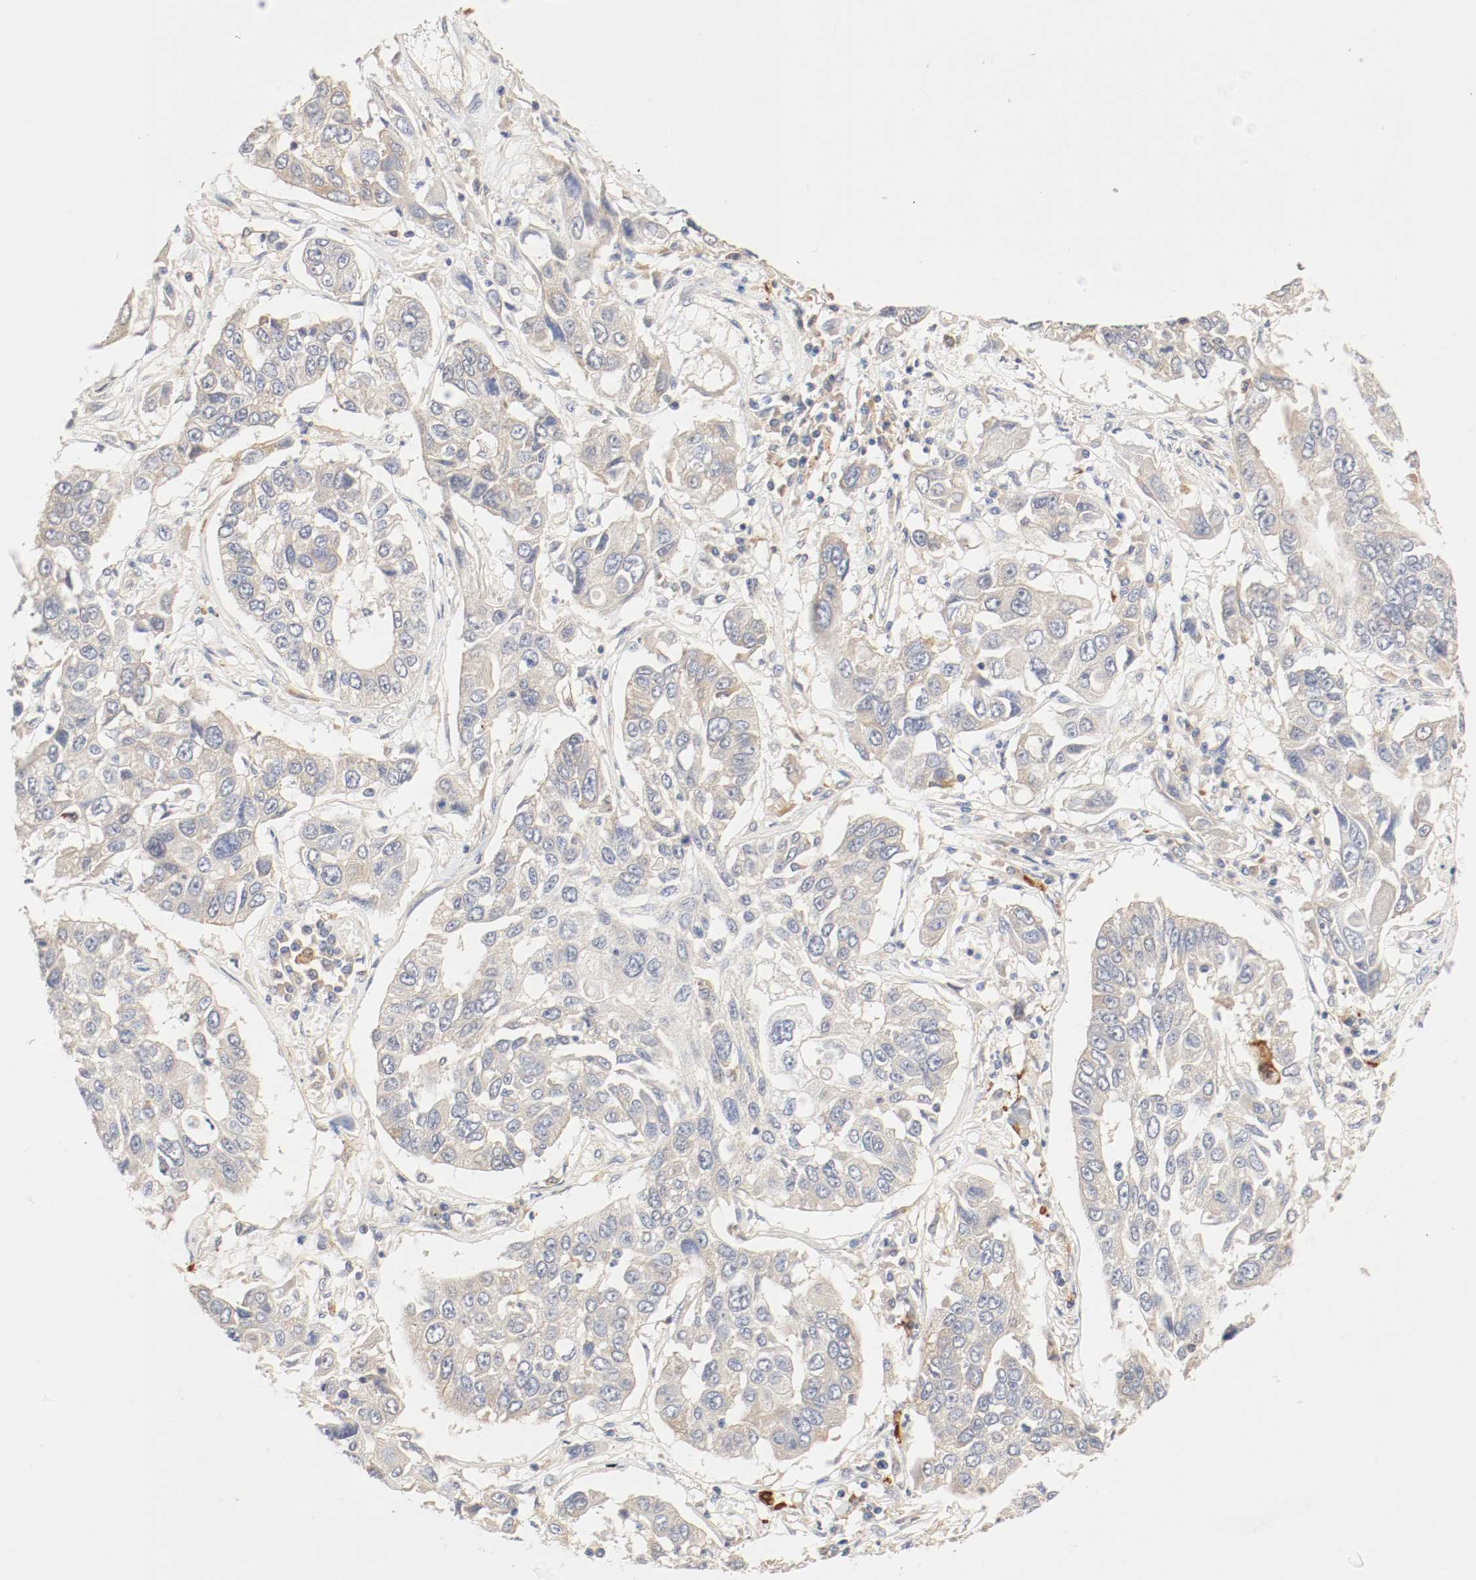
{"staining": {"intensity": "moderate", "quantity": "25%-75%", "location": "cytoplasmic/membranous"}, "tissue": "lung cancer", "cell_type": "Tumor cells", "image_type": "cancer", "snomed": [{"axis": "morphology", "description": "Squamous cell carcinoma, NOS"}, {"axis": "topography", "description": "Lung"}], "caption": "Lung squamous cell carcinoma stained for a protein reveals moderate cytoplasmic/membranous positivity in tumor cells.", "gene": "GIT1", "patient": {"sex": "male", "age": 71}}